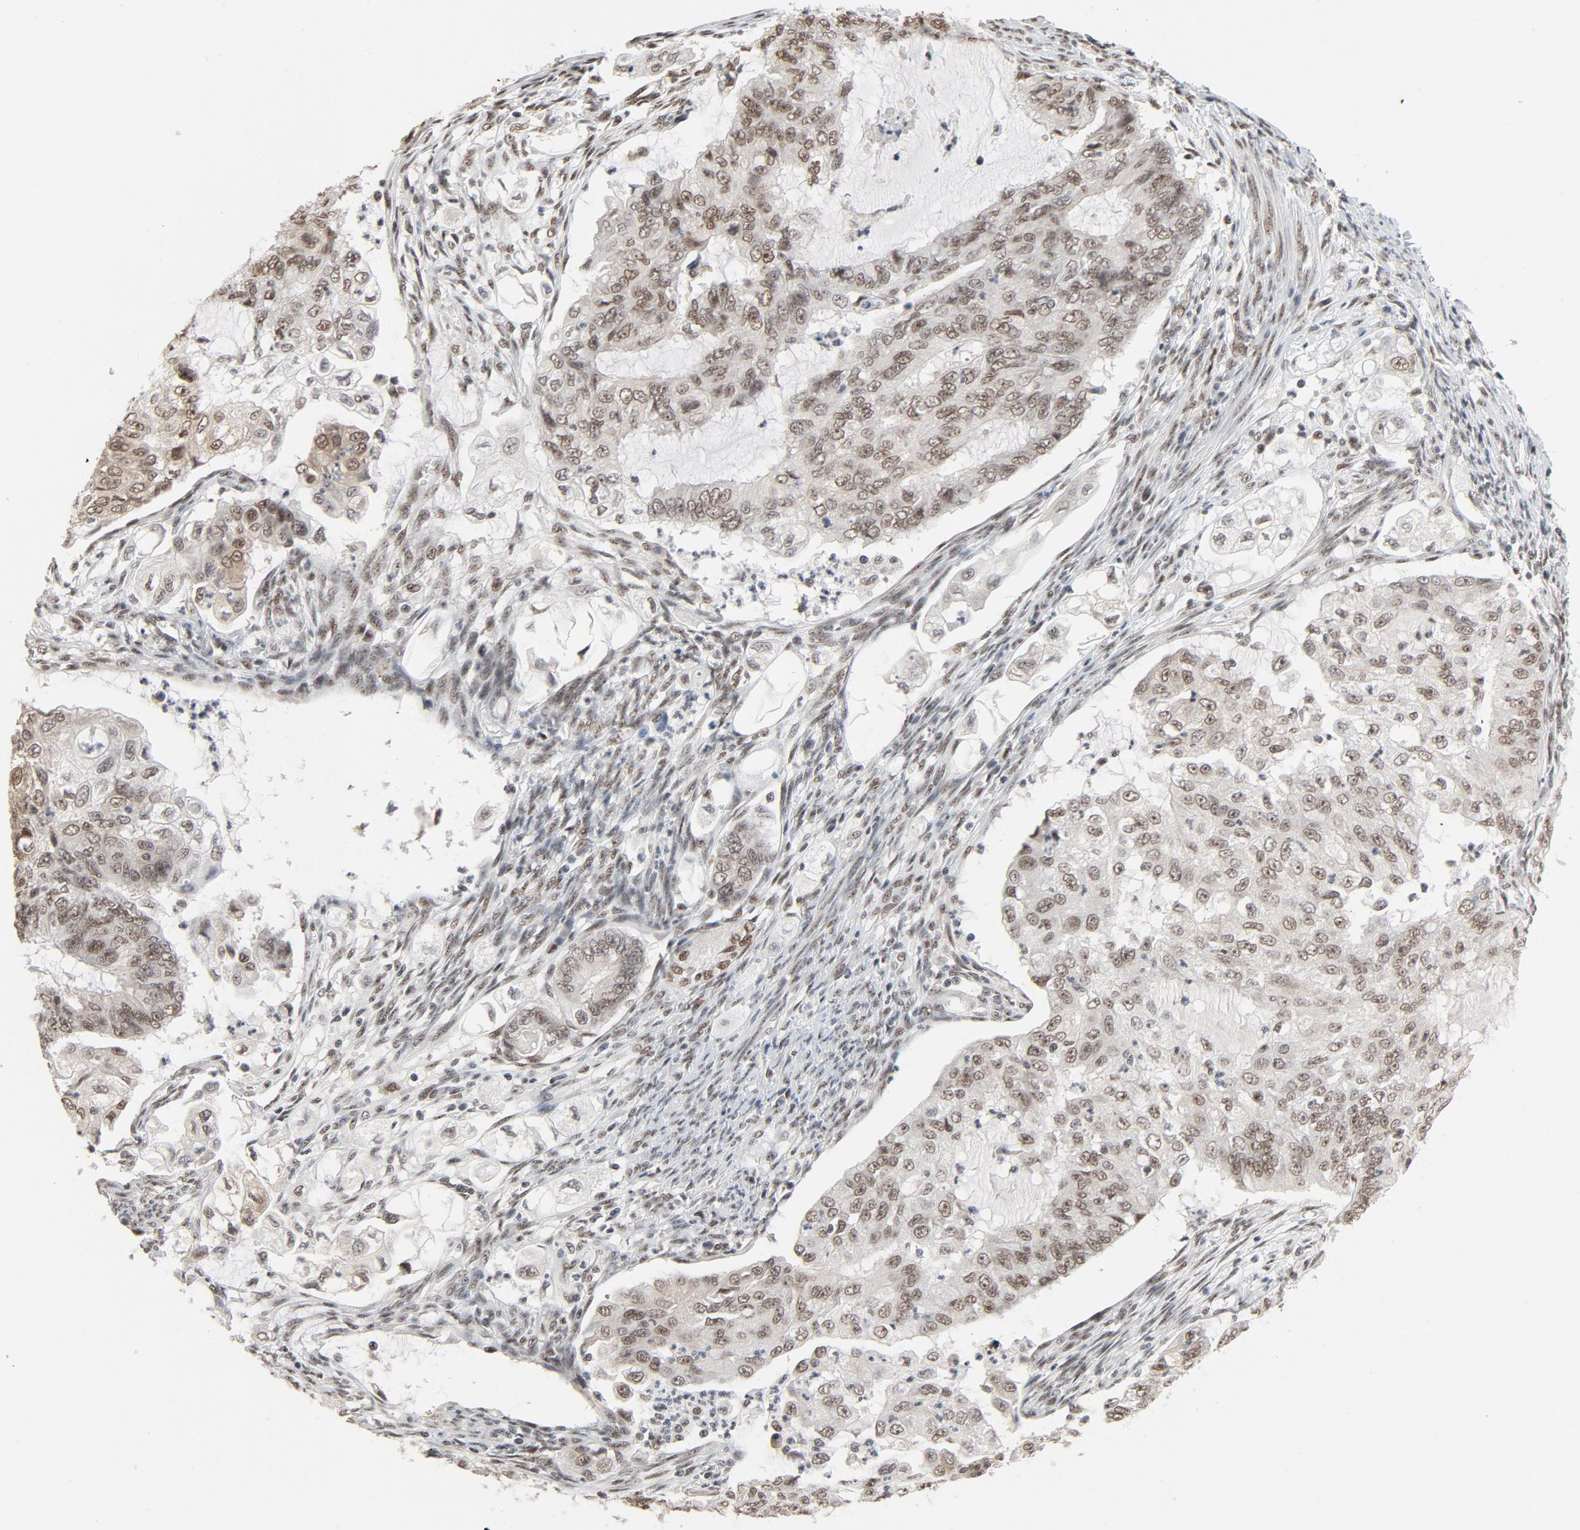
{"staining": {"intensity": "moderate", "quantity": ">75%", "location": "nuclear"}, "tissue": "endometrial cancer", "cell_type": "Tumor cells", "image_type": "cancer", "snomed": [{"axis": "morphology", "description": "Adenocarcinoma, NOS"}, {"axis": "topography", "description": "Endometrium"}], "caption": "Approximately >75% of tumor cells in human endometrial cancer demonstrate moderate nuclear protein expression as visualized by brown immunohistochemical staining.", "gene": "MRE11", "patient": {"sex": "female", "age": 75}}